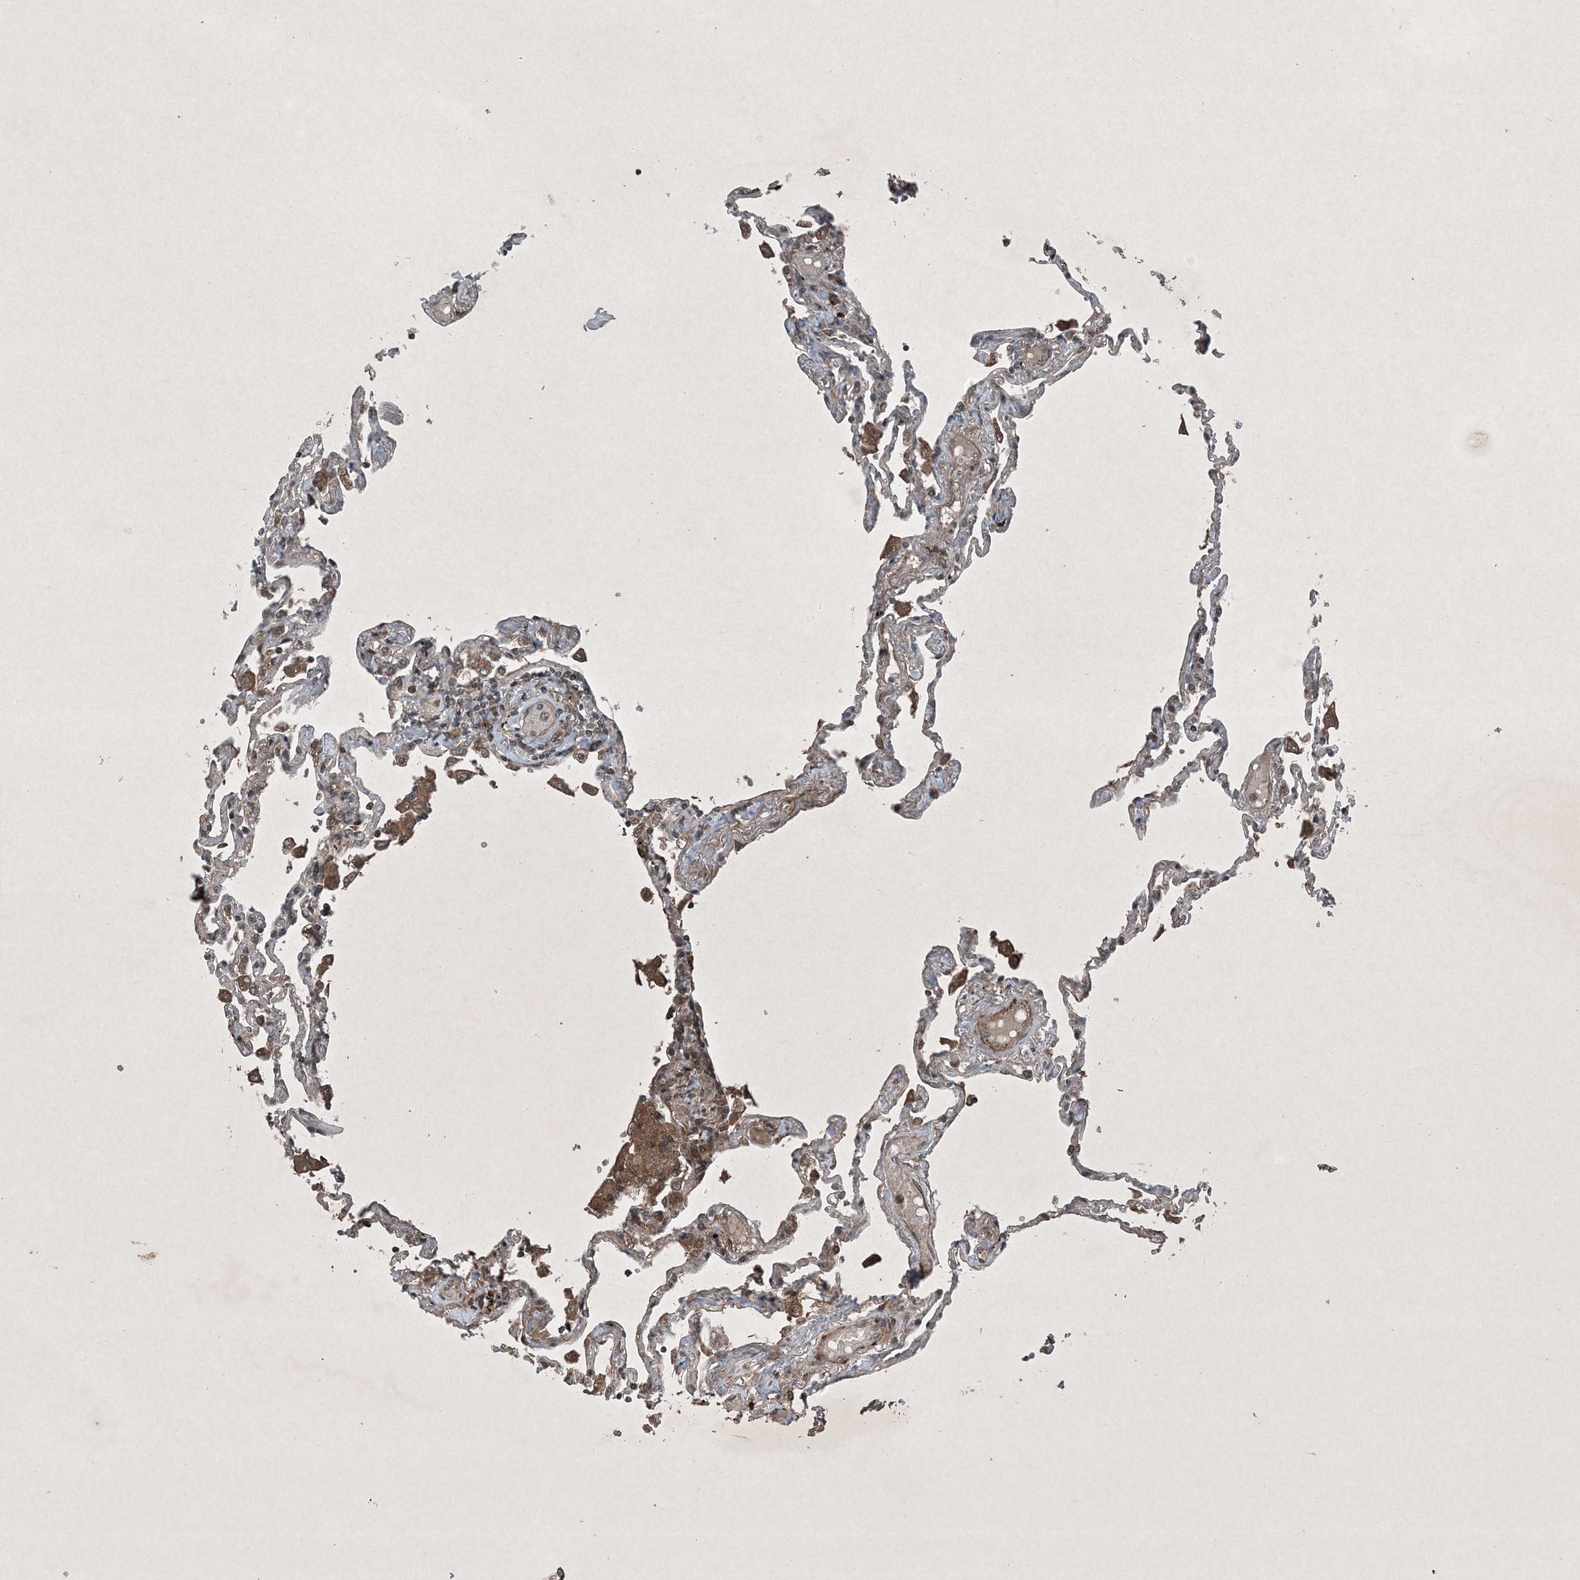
{"staining": {"intensity": "moderate", "quantity": "25%-75%", "location": "cytoplasmic/membranous"}, "tissue": "lung", "cell_type": "Alveolar cells", "image_type": "normal", "snomed": [{"axis": "morphology", "description": "Normal tissue, NOS"}, {"axis": "topography", "description": "Lung"}], "caption": "Immunohistochemistry (IHC) micrograph of benign lung stained for a protein (brown), which reveals medium levels of moderate cytoplasmic/membranous expression in about 25%-75% of alveolar cells.", "gene": "GNG5", "patient": {"sex": "female", "age": 67}}